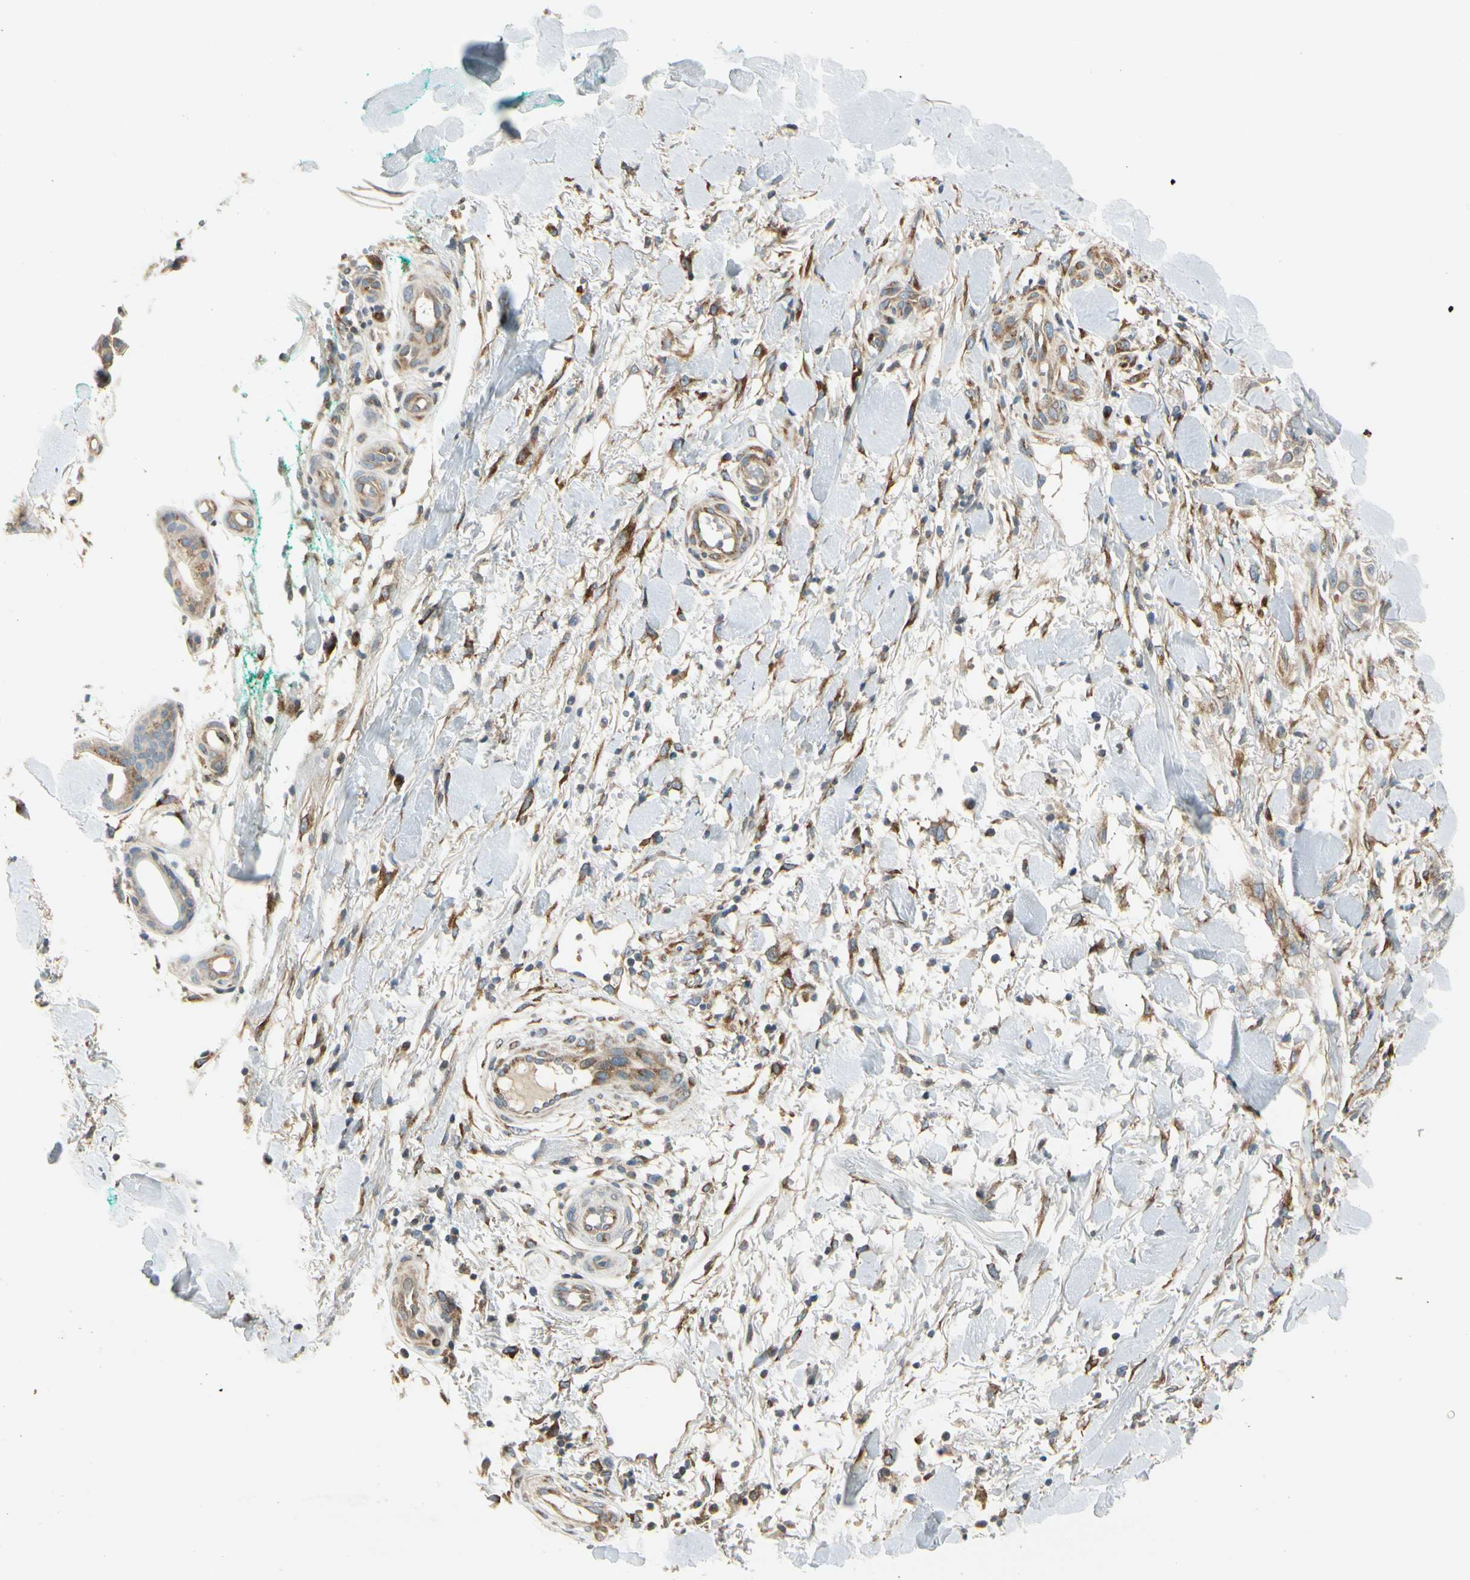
{"staining": {"intensity": "weak", "quantity": ">75%", "location": "cytoplasmic/membranous"}, "tissue": "skin cancer", "cell_type": "Tumor cells", "image_type": "cancer", "snomed": [{"axis": "morphology", "description": "Squamous cell carcinoma, NOS"}, {"axis": "topography", "description": "Skin"}], "caption": "Immunohistochemistry (IHC) (DAB) staining of human squamous cell carcinoma (skin) demonstrates weak cytoplasmic/membranous protein positivity in approximately >75% of tumor cells. The staining was performed using DAB, with brown indicating positive protein expression. Nuclei are stained blue with hematoxylin.", "gene": "MANSC1", "patient": {"sex": "female", "age": 42}}